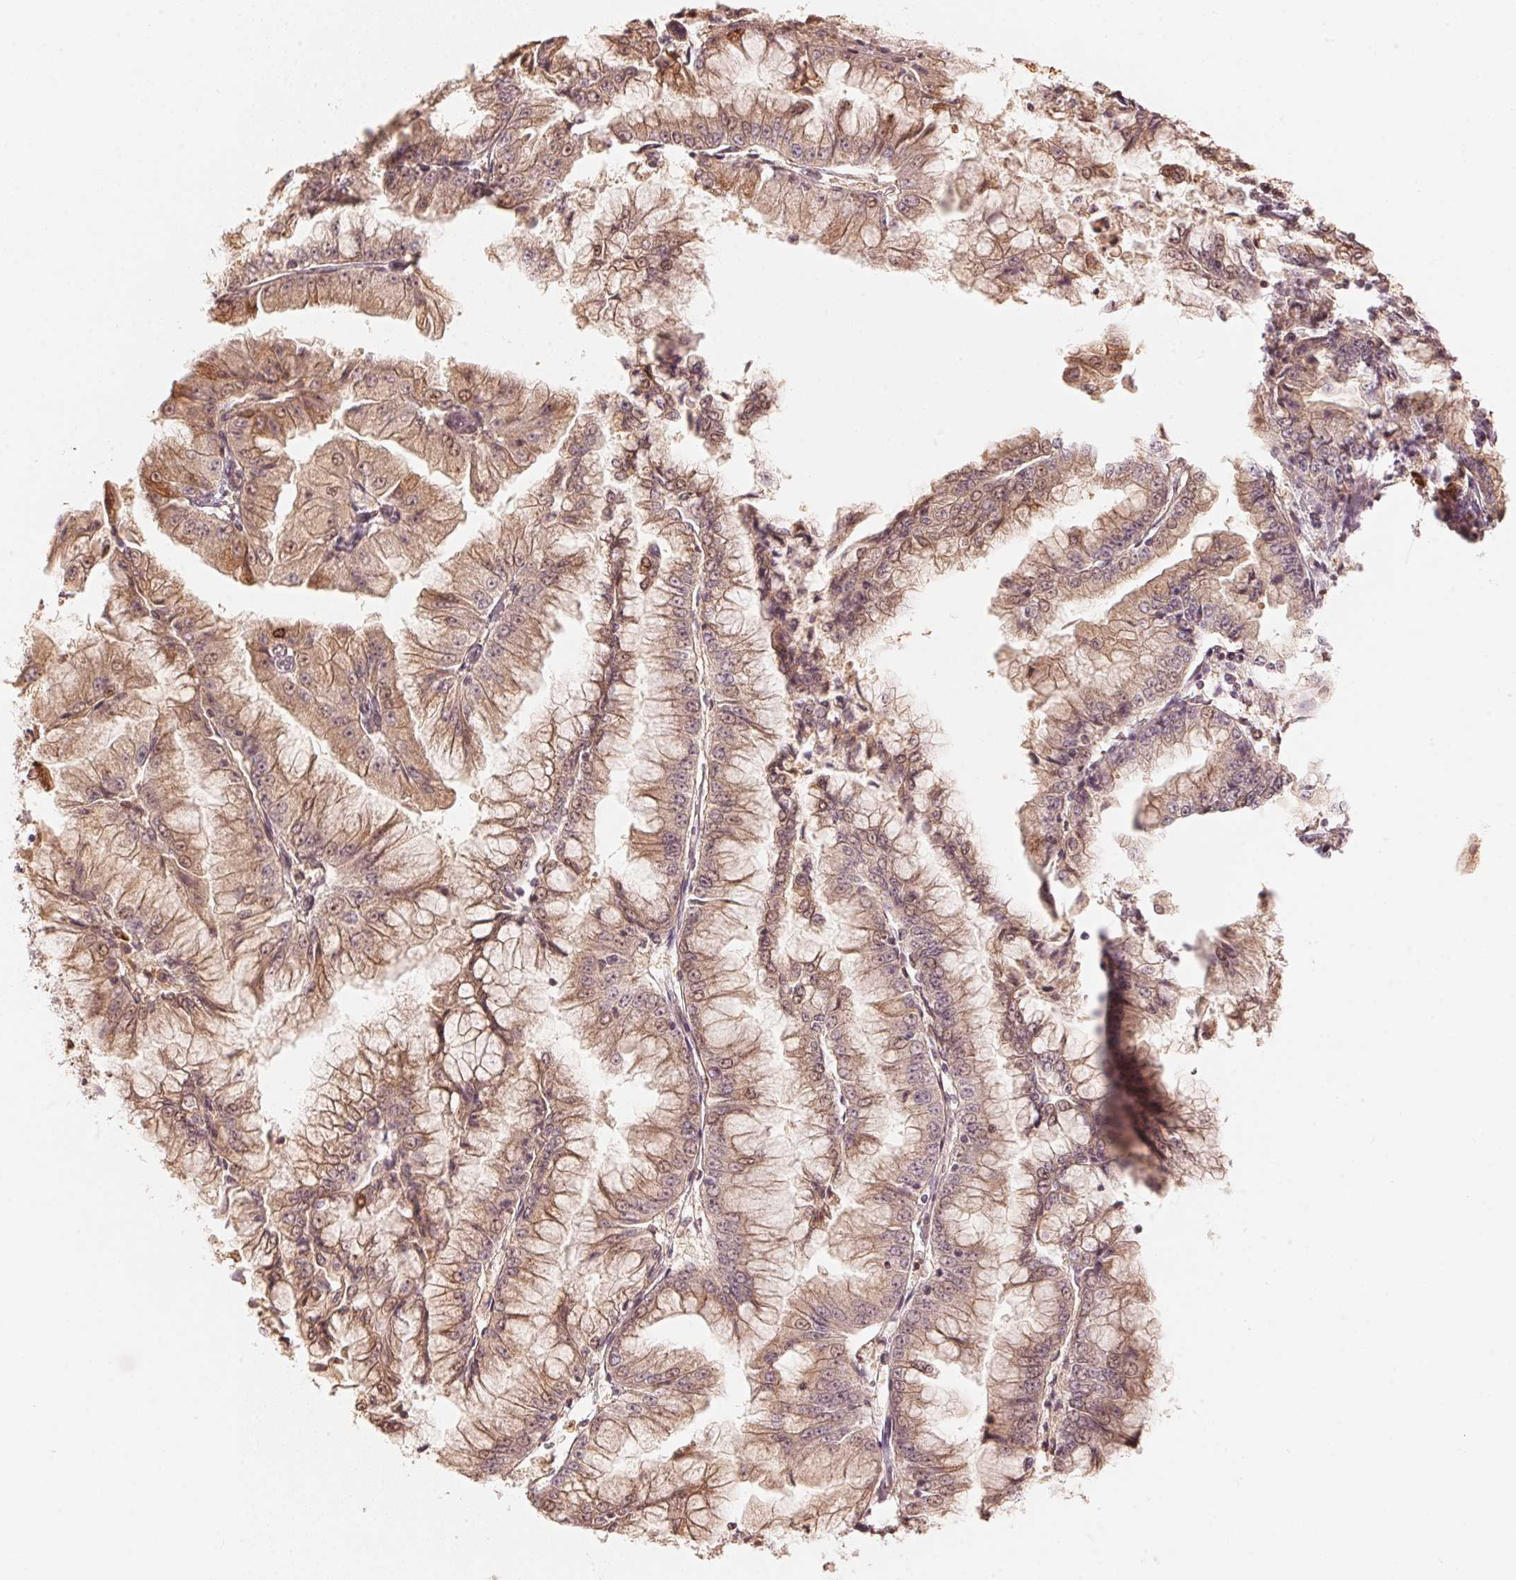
{"staining": {"intensity": "weak", "quantity": ">75%", "location": "cytoplasmic/membranous"}, "tissue": "stomach cancer", "cell_type": "Tumor cells", "image_type": "cancer", "snomed": [{"axis": "morphology", "description": "Adenocarcinoma, NOS"}, {"axis": "topography", "description": "Stomach, upper"}], "caption": "DAB (3,3'-diaminobenzidine) immunohistochemical staining of stomach cancer shows weak cytoplasmic/membranous protein positivity in approximately >75% of tumor cells.", "gene": "PRKN", "patient": {"sex": "female", "age": 74}}